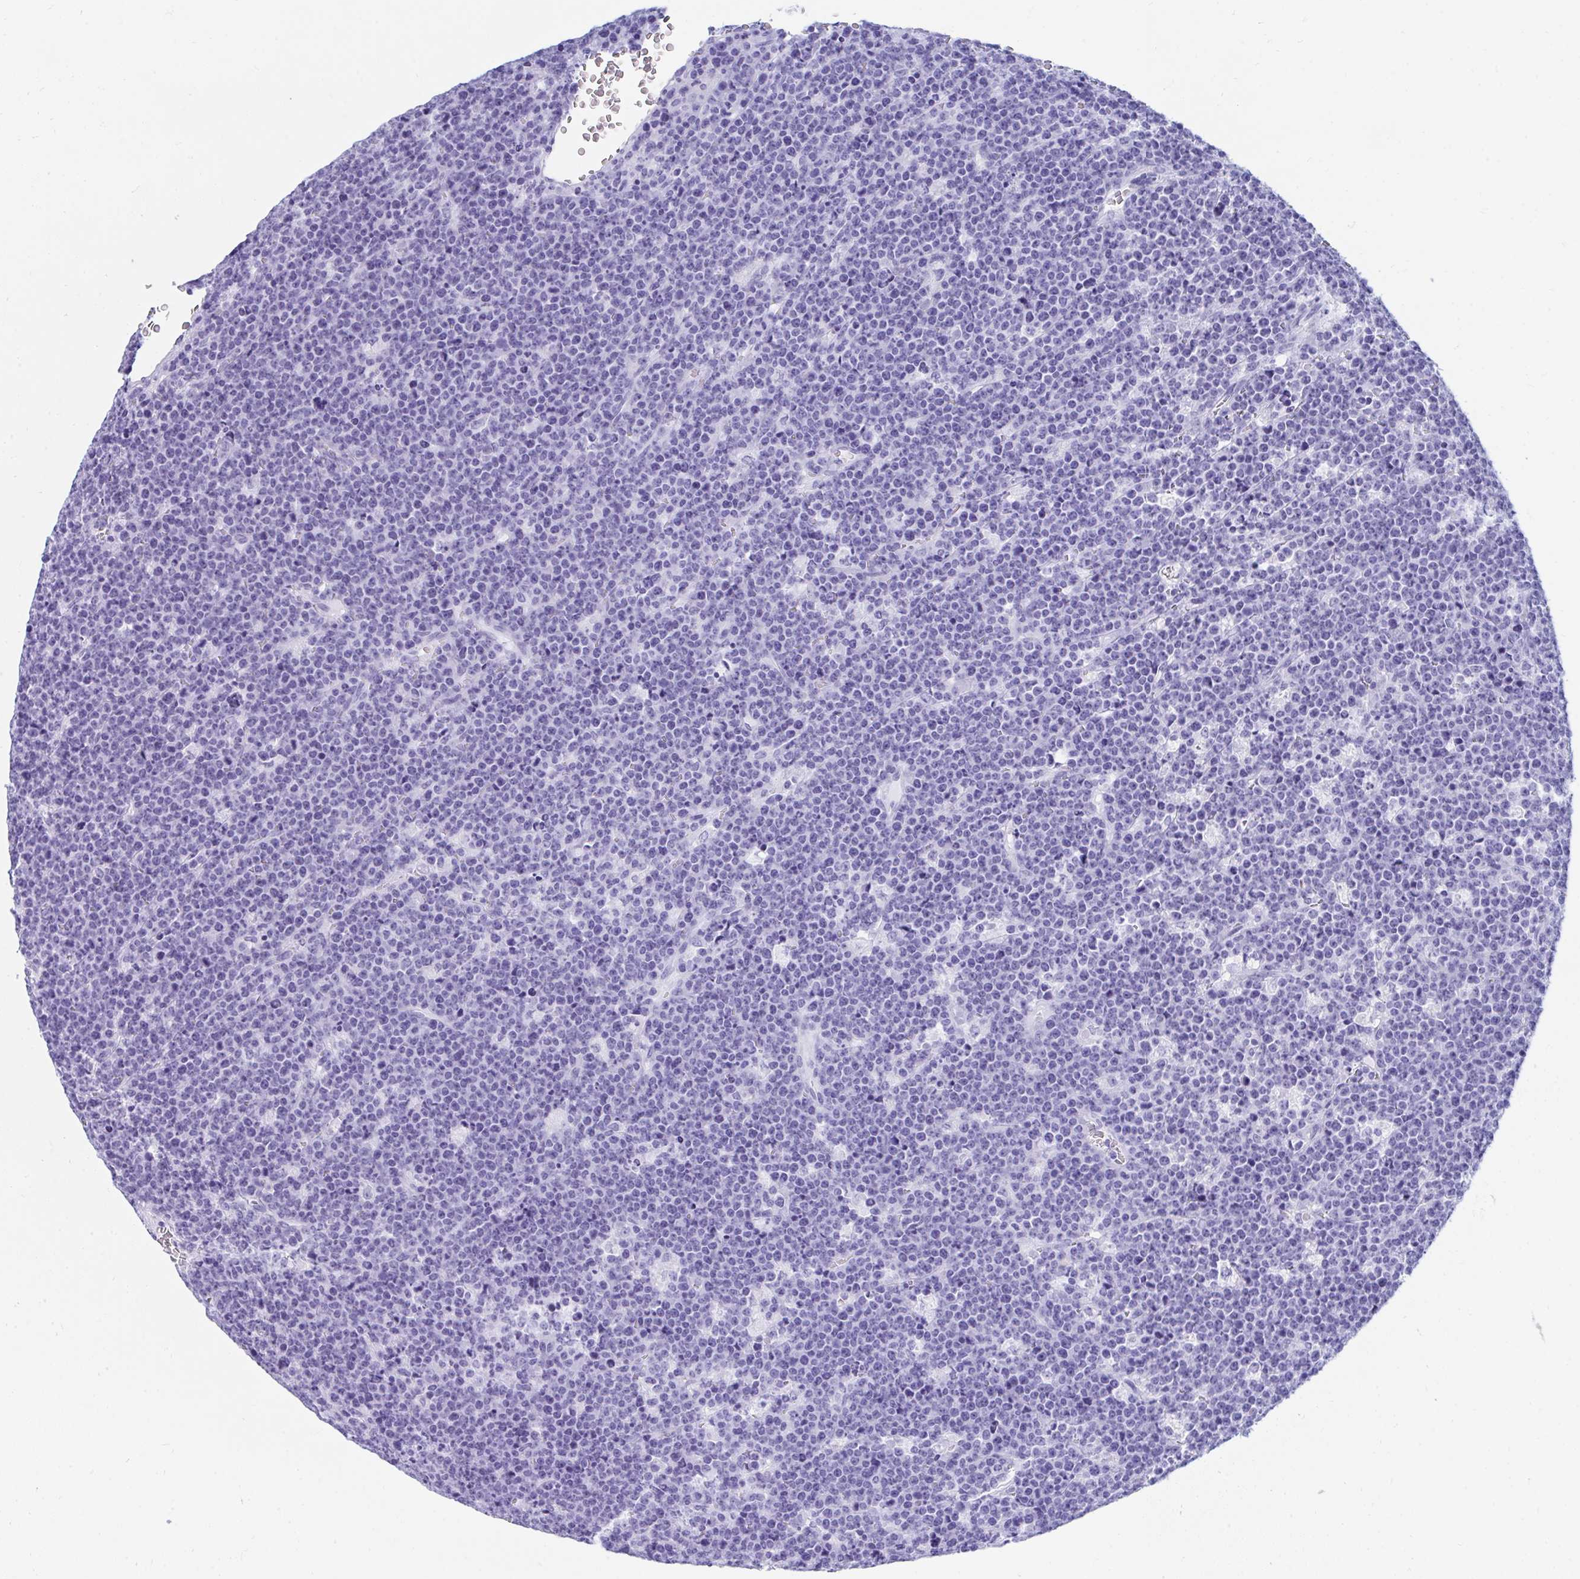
{"staining": {"intensity": "negative", "quantity": "none", "location": "none"}, "tissue": "lymphoma", "cell_type": "Tumor cells", "image_type": "cancer", "snomed": [{"axis": "morphology", "description": "Malignant lymphoma, non-Hodgkin's type, High grade"}, {"axis": "topography", "description": "Ovary"}], "caption": "High power microscopy photomicrograph of an immunohistochemistry (IHC) photomicrograph of lymphoma, revealing no significant positivity in tumor cells. The staining was performed using DAB (3,3'-diaminobenzidine) to visualize the protein expression in brown, while the nuclei were stained in blue with hematoxylin (Magnification: 20x).", "gene": "MROH2B", "patient": {"sex": "female", "age": 56}}